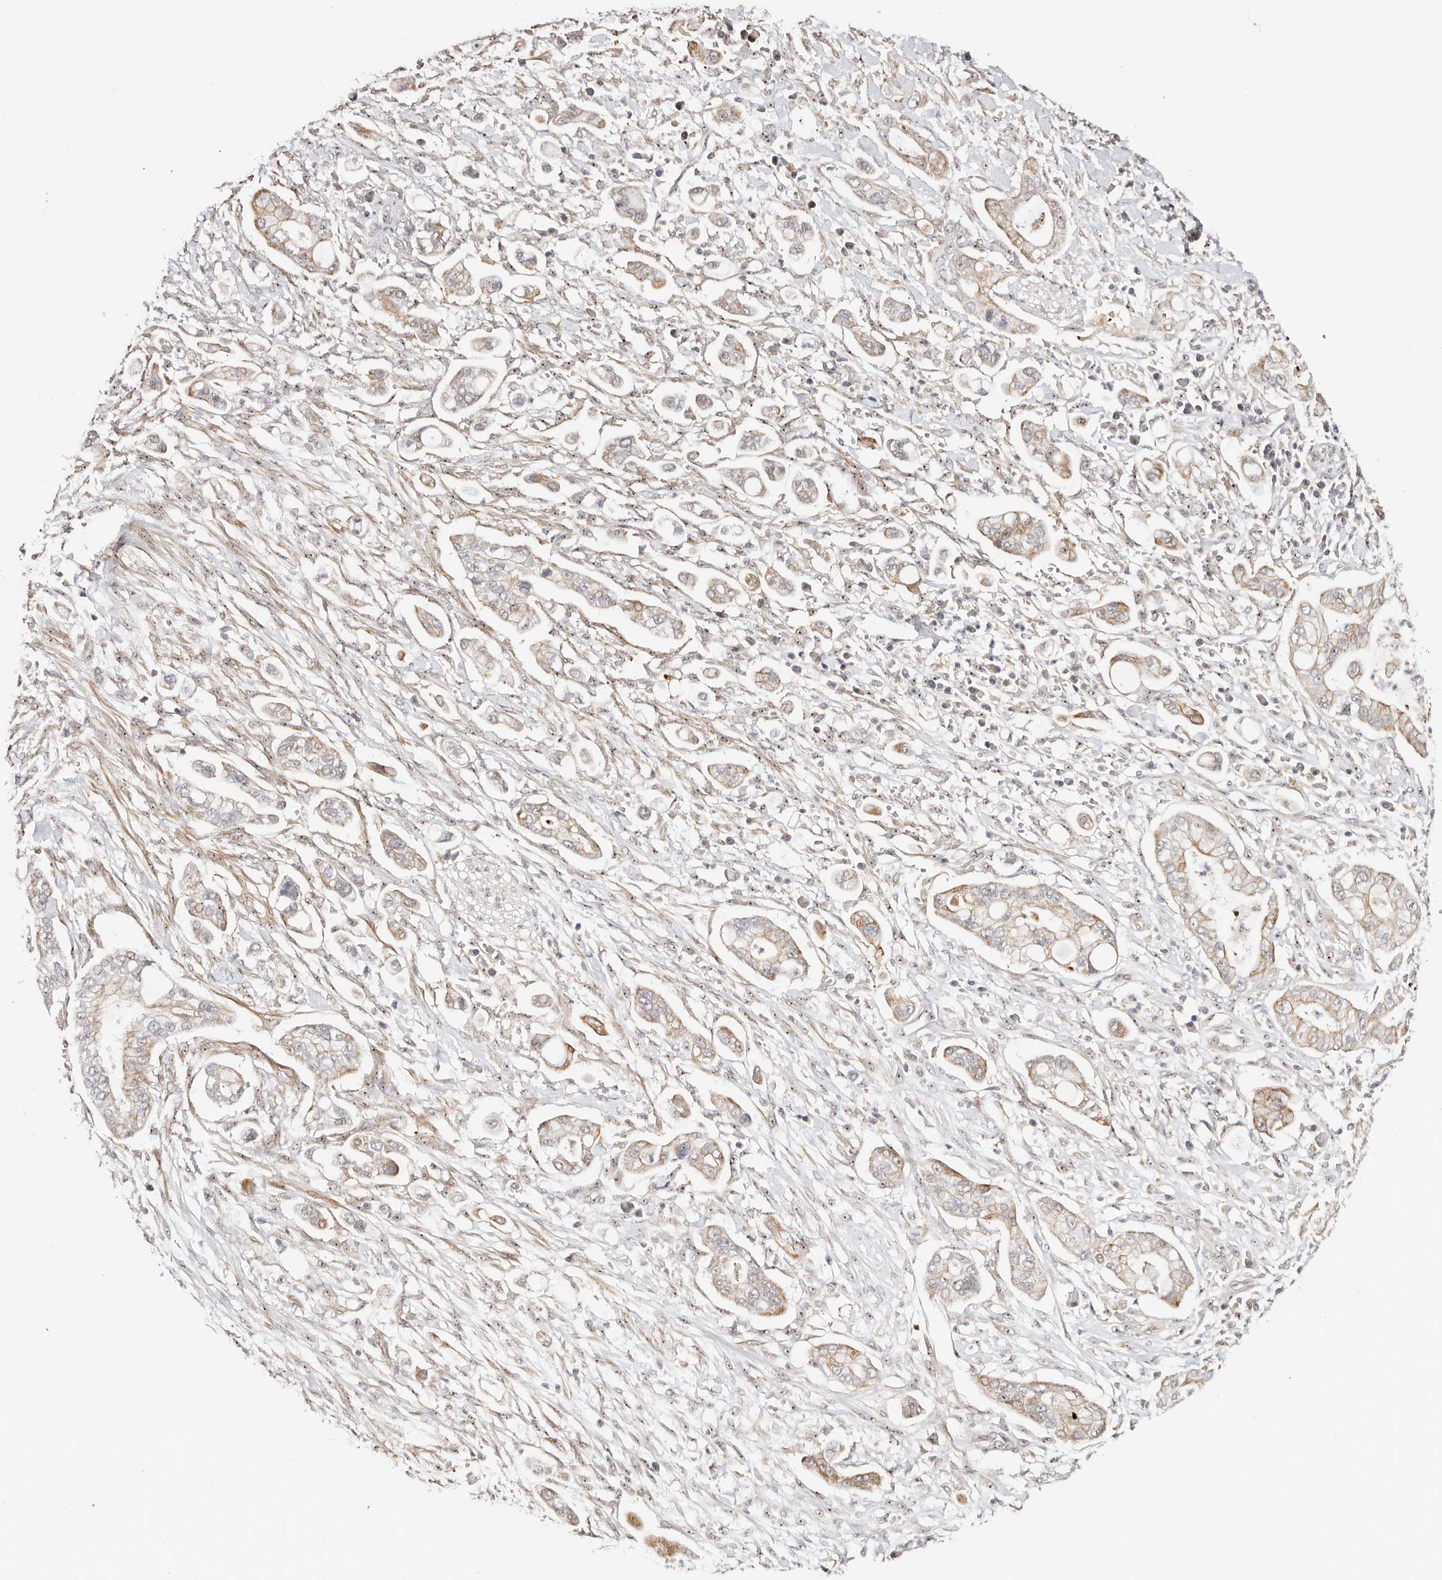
{"staining": {"intensity": "weak", "quantity": "25%-75%", "location": "cytoplasmic/membranous"}, "tissue": "pancreatic cancer", "cell_type": "Tumor cells", "image_type": "cancer", "snomed": [{"axis": "morphology", "description": "Adenocarcinoma, NOS"}, {"axis": "topography", "description": "Pancreas"}], "caption": "There is low levels of weak cytoplasmic/membranous staining in tumor cells of pancreatic cancer (adenocarcinoma), as demonstrated by immunohistochemical staining (brown color).", "gene": "ODF2L", "patient": {"sex": "male", "age": 68}}